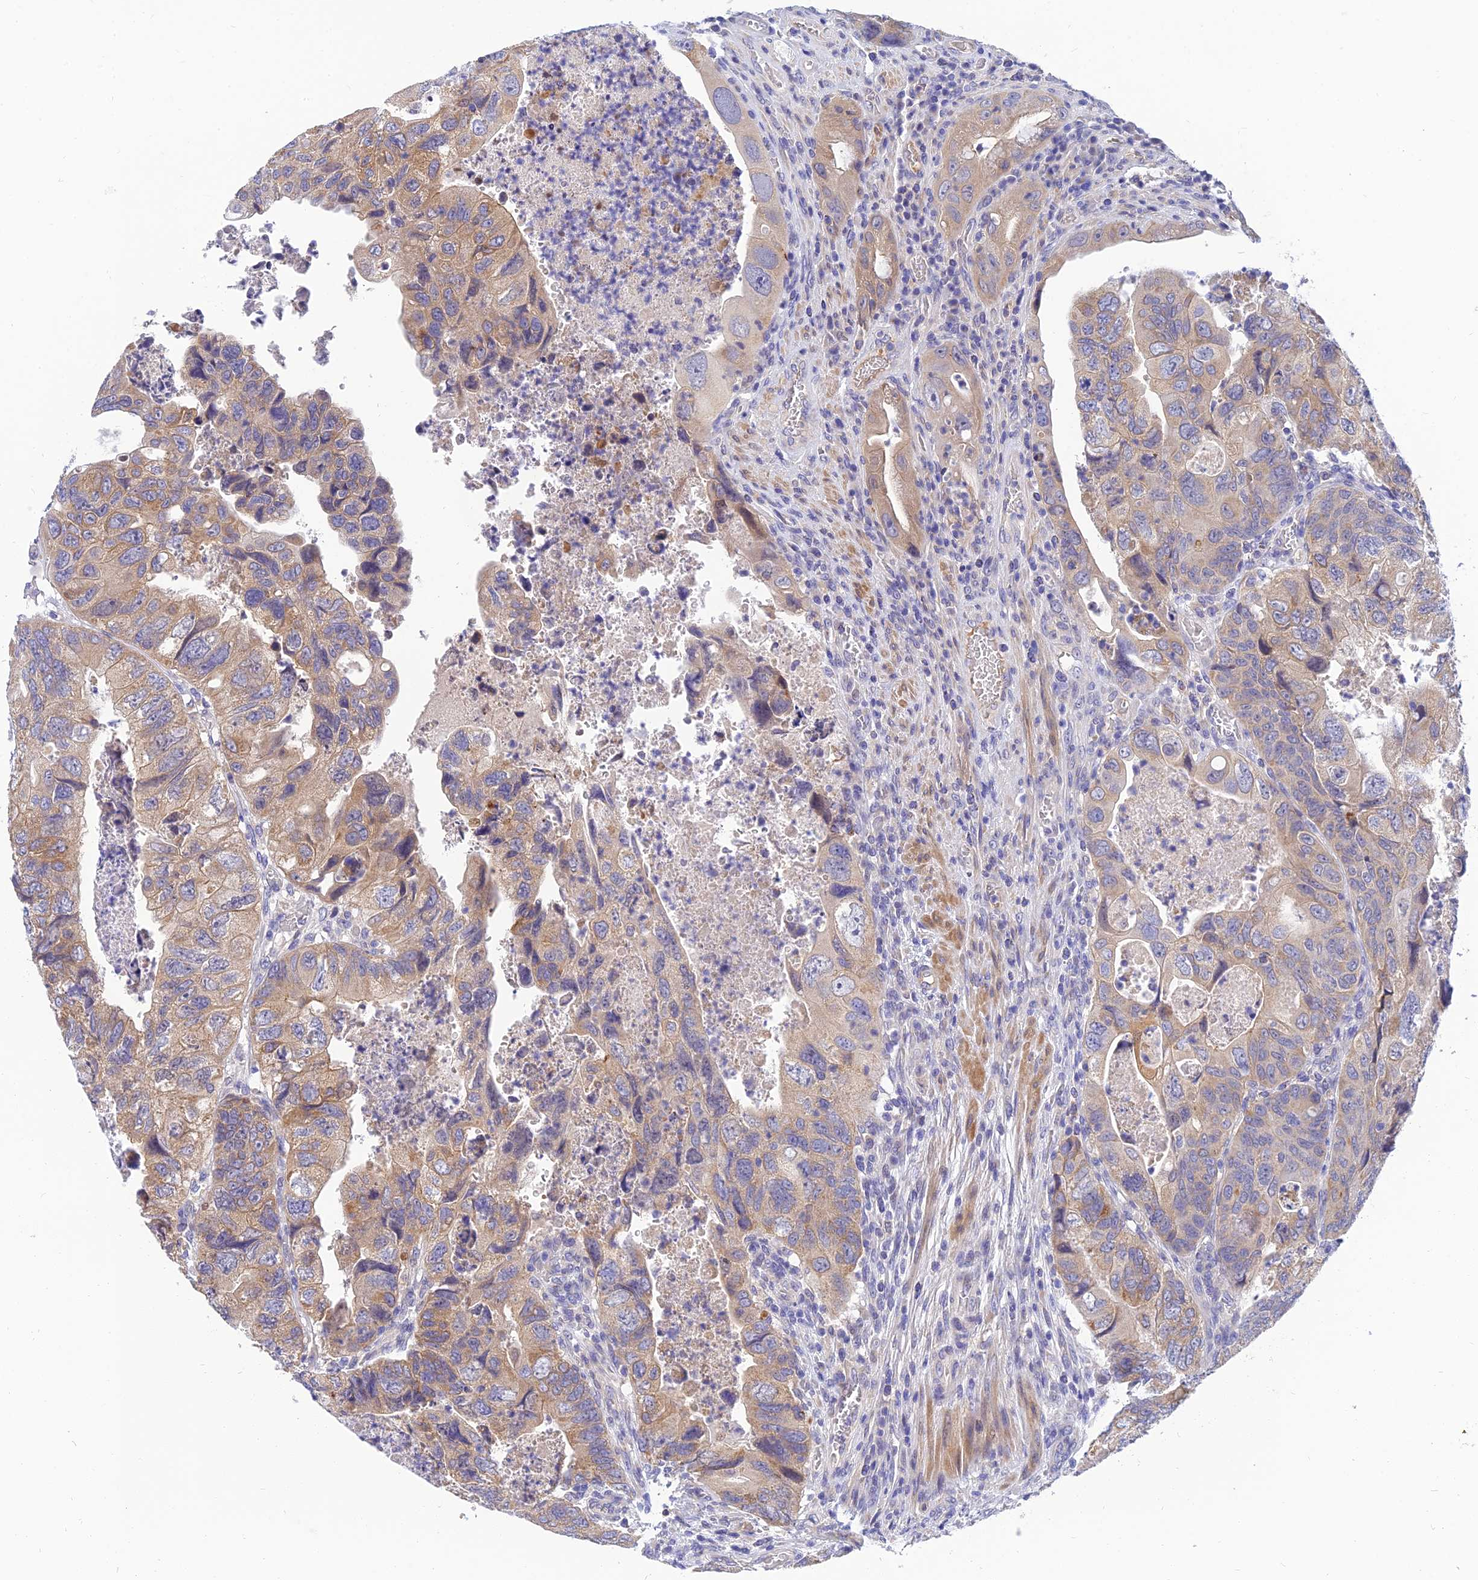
{"staining": {"intensity": "weak", "quantity": "25%-75%", "location": "cytoplasmic/membranous"}, "tissue": "colorectal cancer", "cell_type": "Tumor cells", "image_type": "cancer", "snomed": [{"axis": "morphology", "description": "Adenocarcinoma, NOS"}, {"axis": "topography", "description": "Rectum"}], "caption": "Human colorectal adenocarcinoma stained with a protein marker reveals weak staining in tumor cells.", "gene": "ANKS4B", "patient": {"sex": "male", "age": 63}}